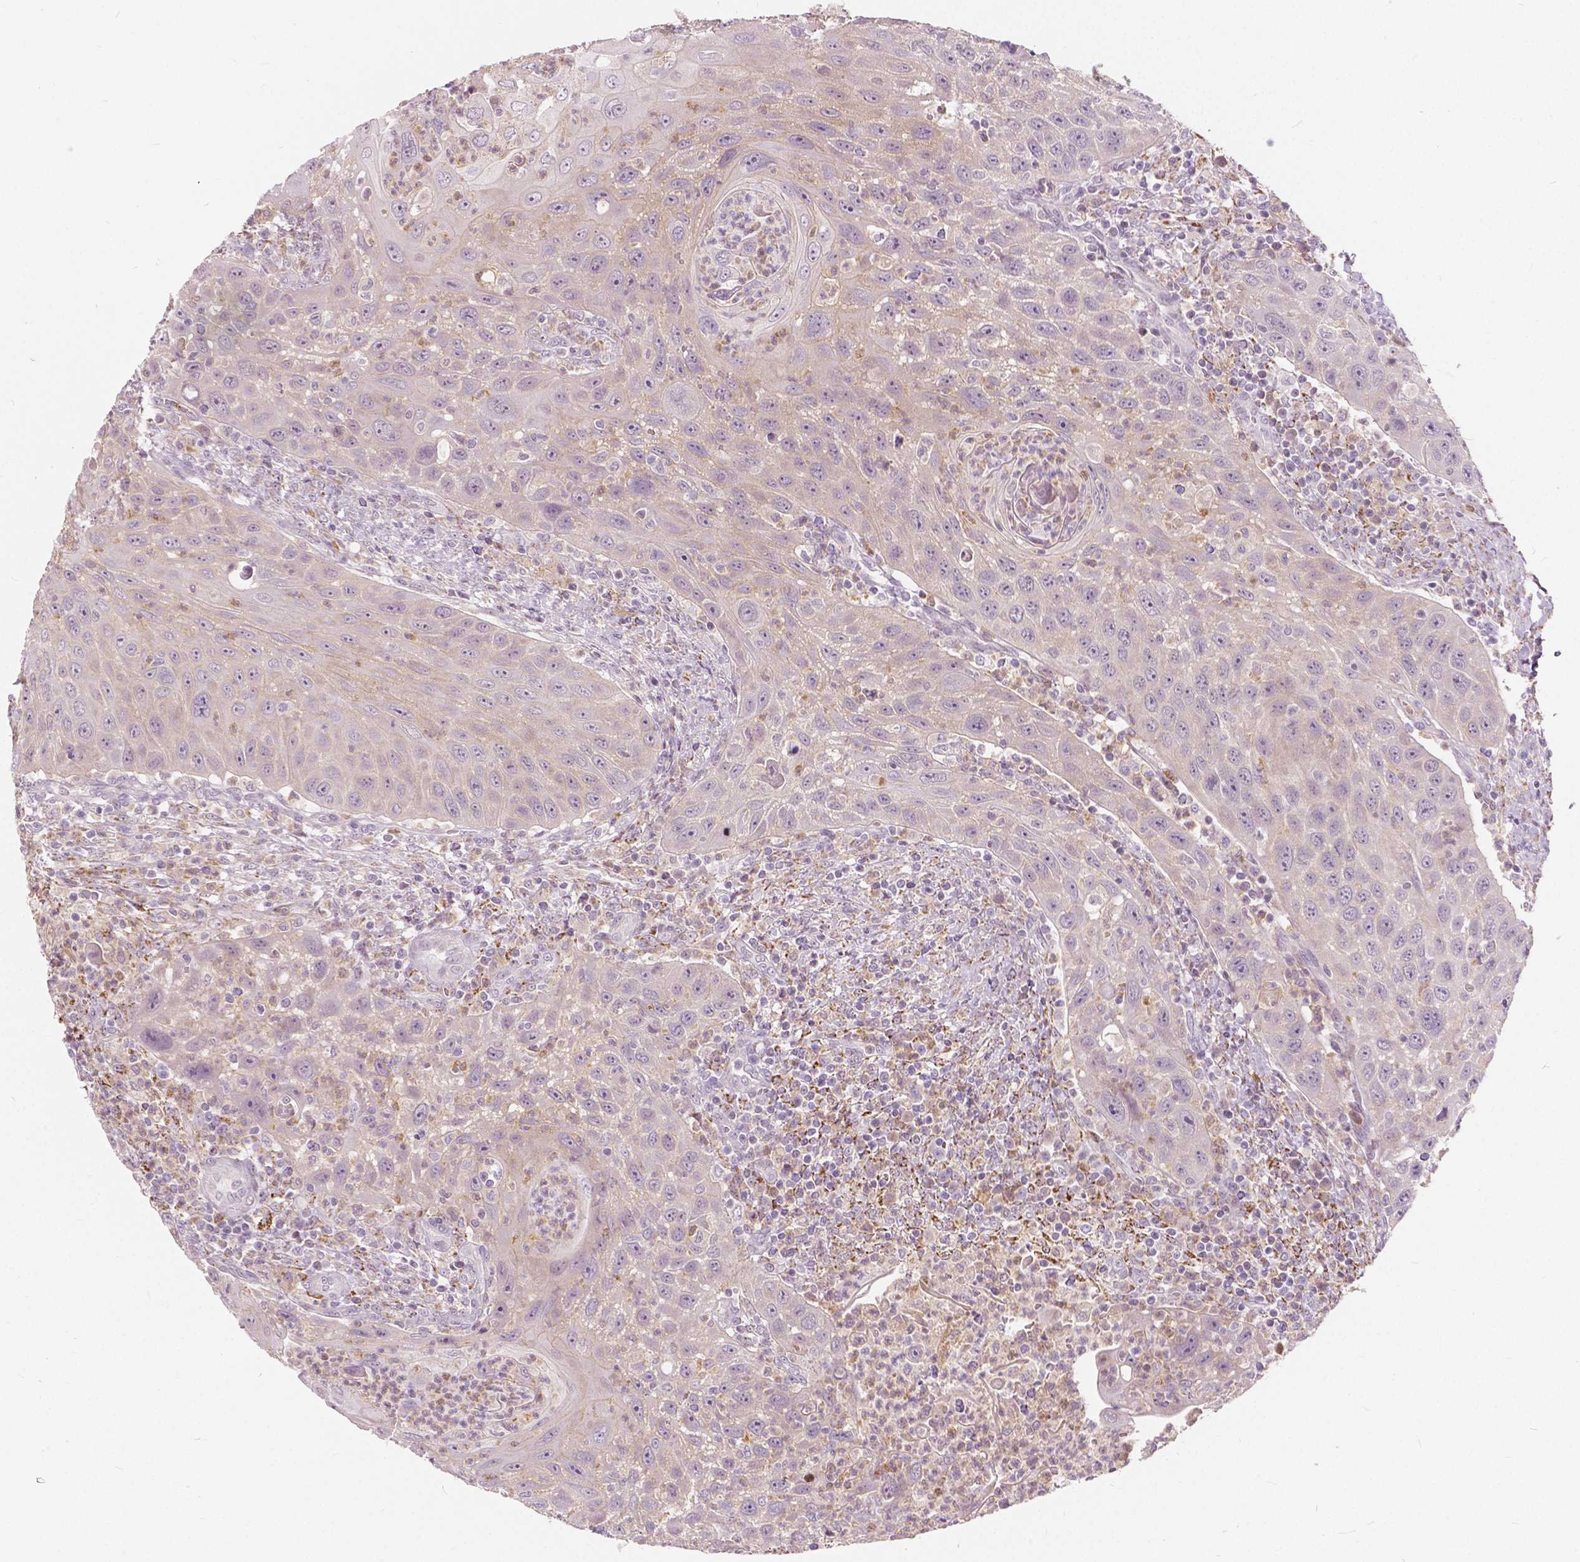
{"staining": {"intensity": "weak", "quantity": "25%-75%", "location": "cytoplasmic/membranous,nuclear"}, "tissue": "head and neck cancer", "cell_type": "Tumor cells", "image_type": "cancer", "snomed": [{"axis": "morphology", "description": "Squamous cell carcinoma, NOS"}, {"axis": "topography", "description": "Head-Neck"}], "caption": "Human head and neck squamous cell carcinoma stained for a protein (brown) displays weak cytoplasmic/membranous and nuclear positive staining in approximately 25%-75% of tumor cells.", "gene": "DLX6", "patient": {"sex": "male", "age": 69}}